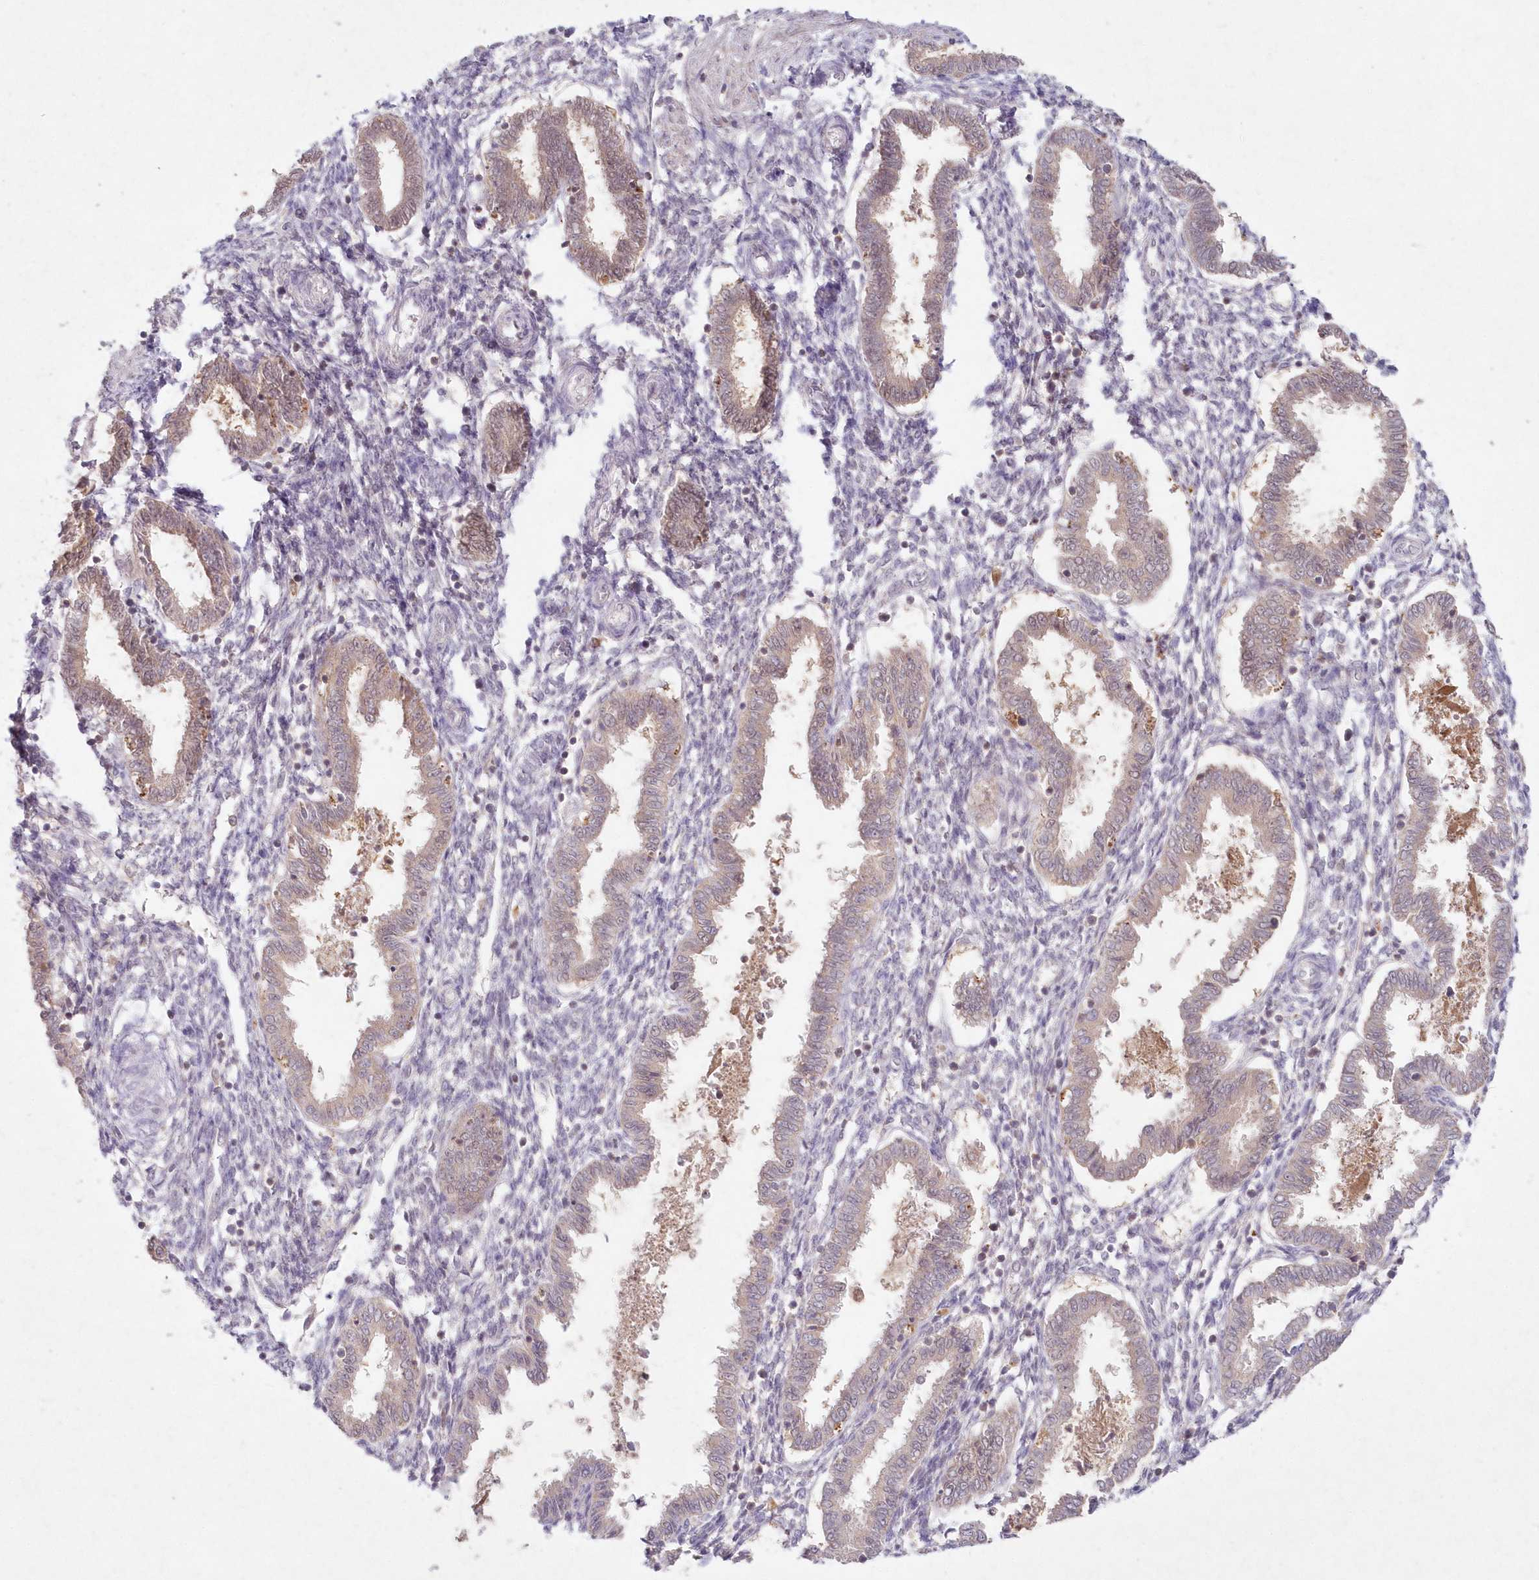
{"staining": {"intensity": "negative", "quantity": "none", "location": "none"}, "tissue": "endometrium", "cell_type": "Cells in endometrial stroma", "image_type": "normal", "snomed": [{"axis": "morphology", "description": "Normal tissue, NOS"}, {"axis": "topography", "description": "Endometrium"}], "caption": "Cells in endometrial stroma show no significant staining in unremarkable endometrium.", "gene": "ASCC1", "patient": {"sex": "female", "age": 33}}